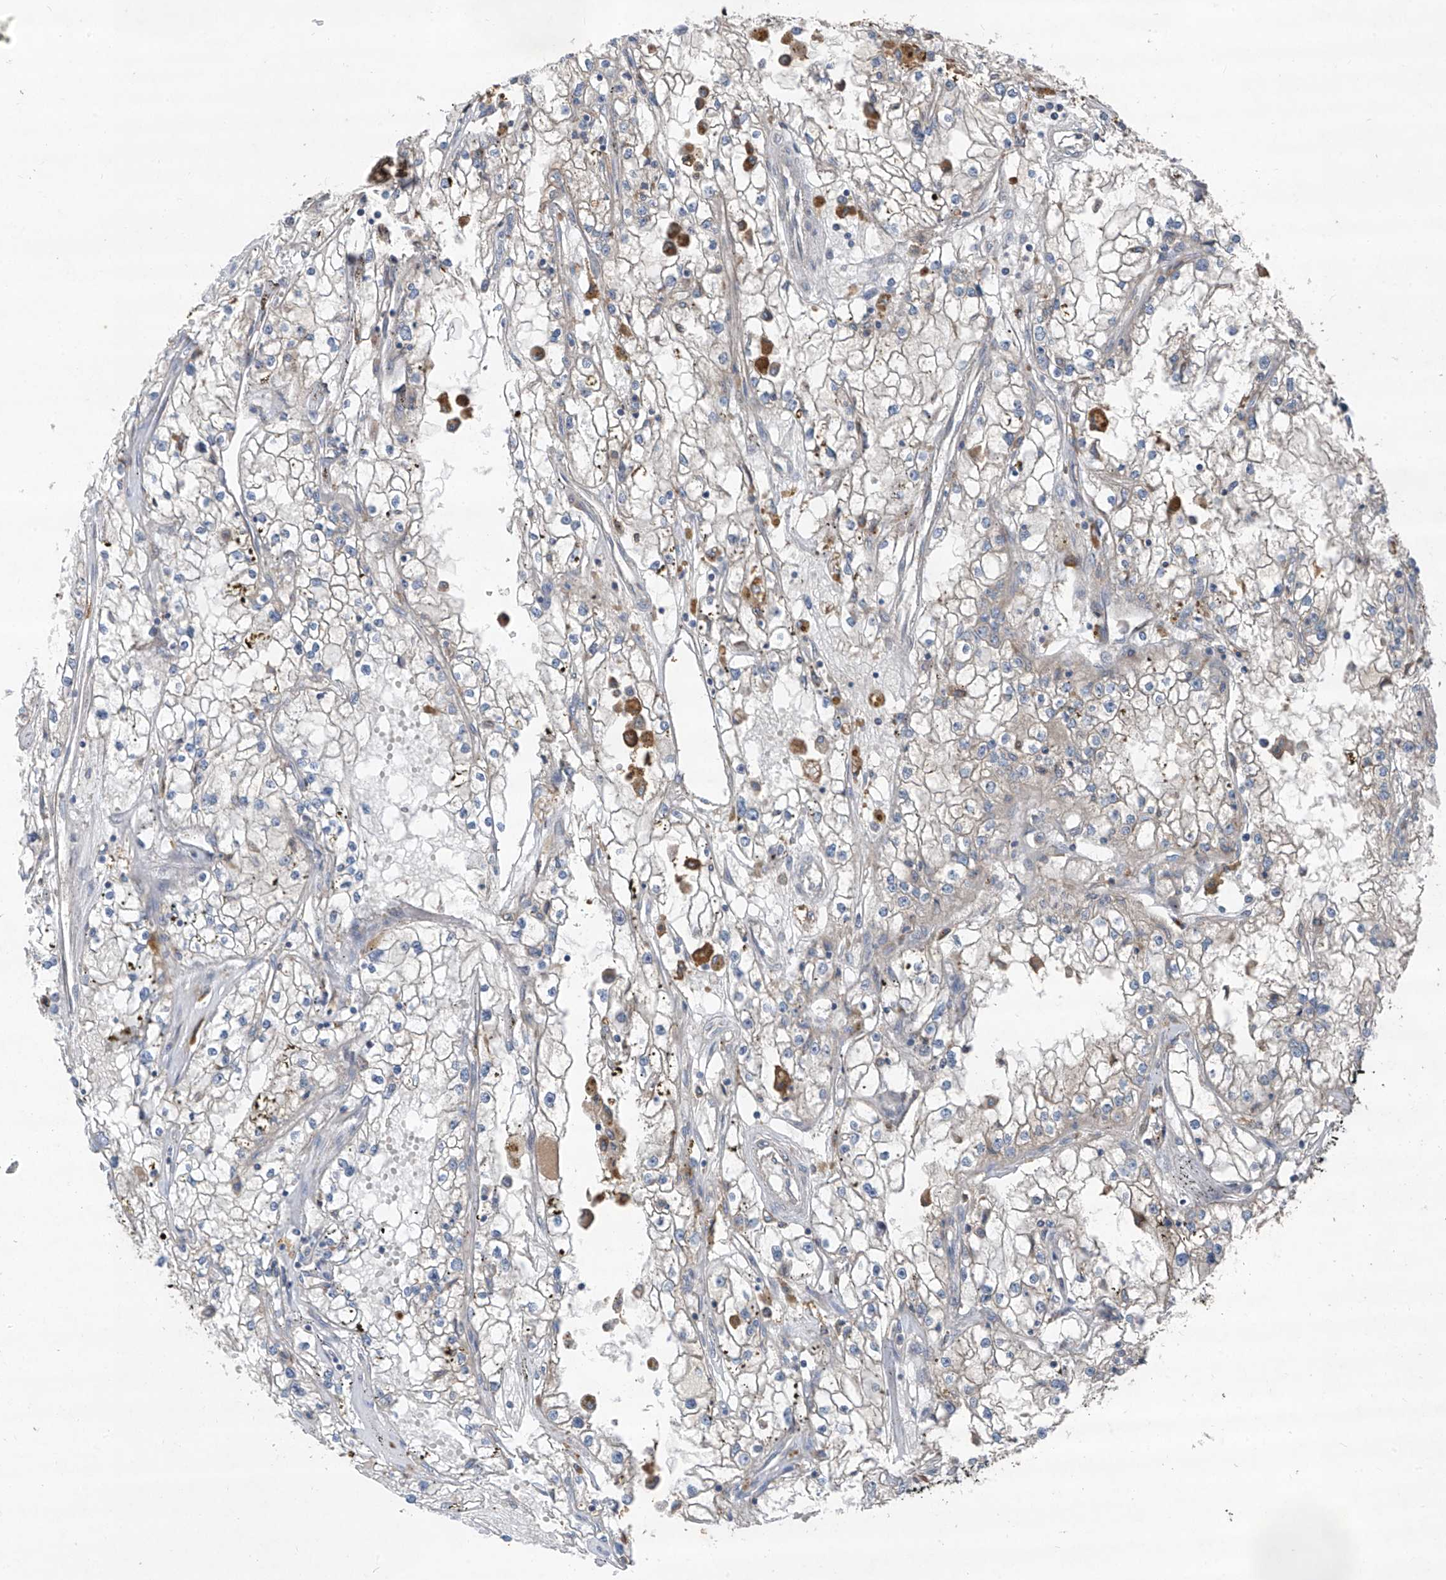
{"staining": {"intensity": "negative", "quantity": "none", "location": "none"}, "tissue": "renal cancer", "cell_type": "Tumor cells", "image_type": "cancer", "snomed": [{"axis": "morphology", "description": "Adenocarcinoma, NOS"}, {"axis": "topography", "description": "Kidney"}], "caption": "Adenocarcinoma (renal) was stained to show a protein in brown. There is no significant expression in tumor cells. The staining was performed using DAB to visualize the protein expression in brown, while the nuclei were stained in blue with hematoxylin (Magnification: 20x).", "gene": "FOXRED2", "patient": {"sex": "male", "age": 56}}